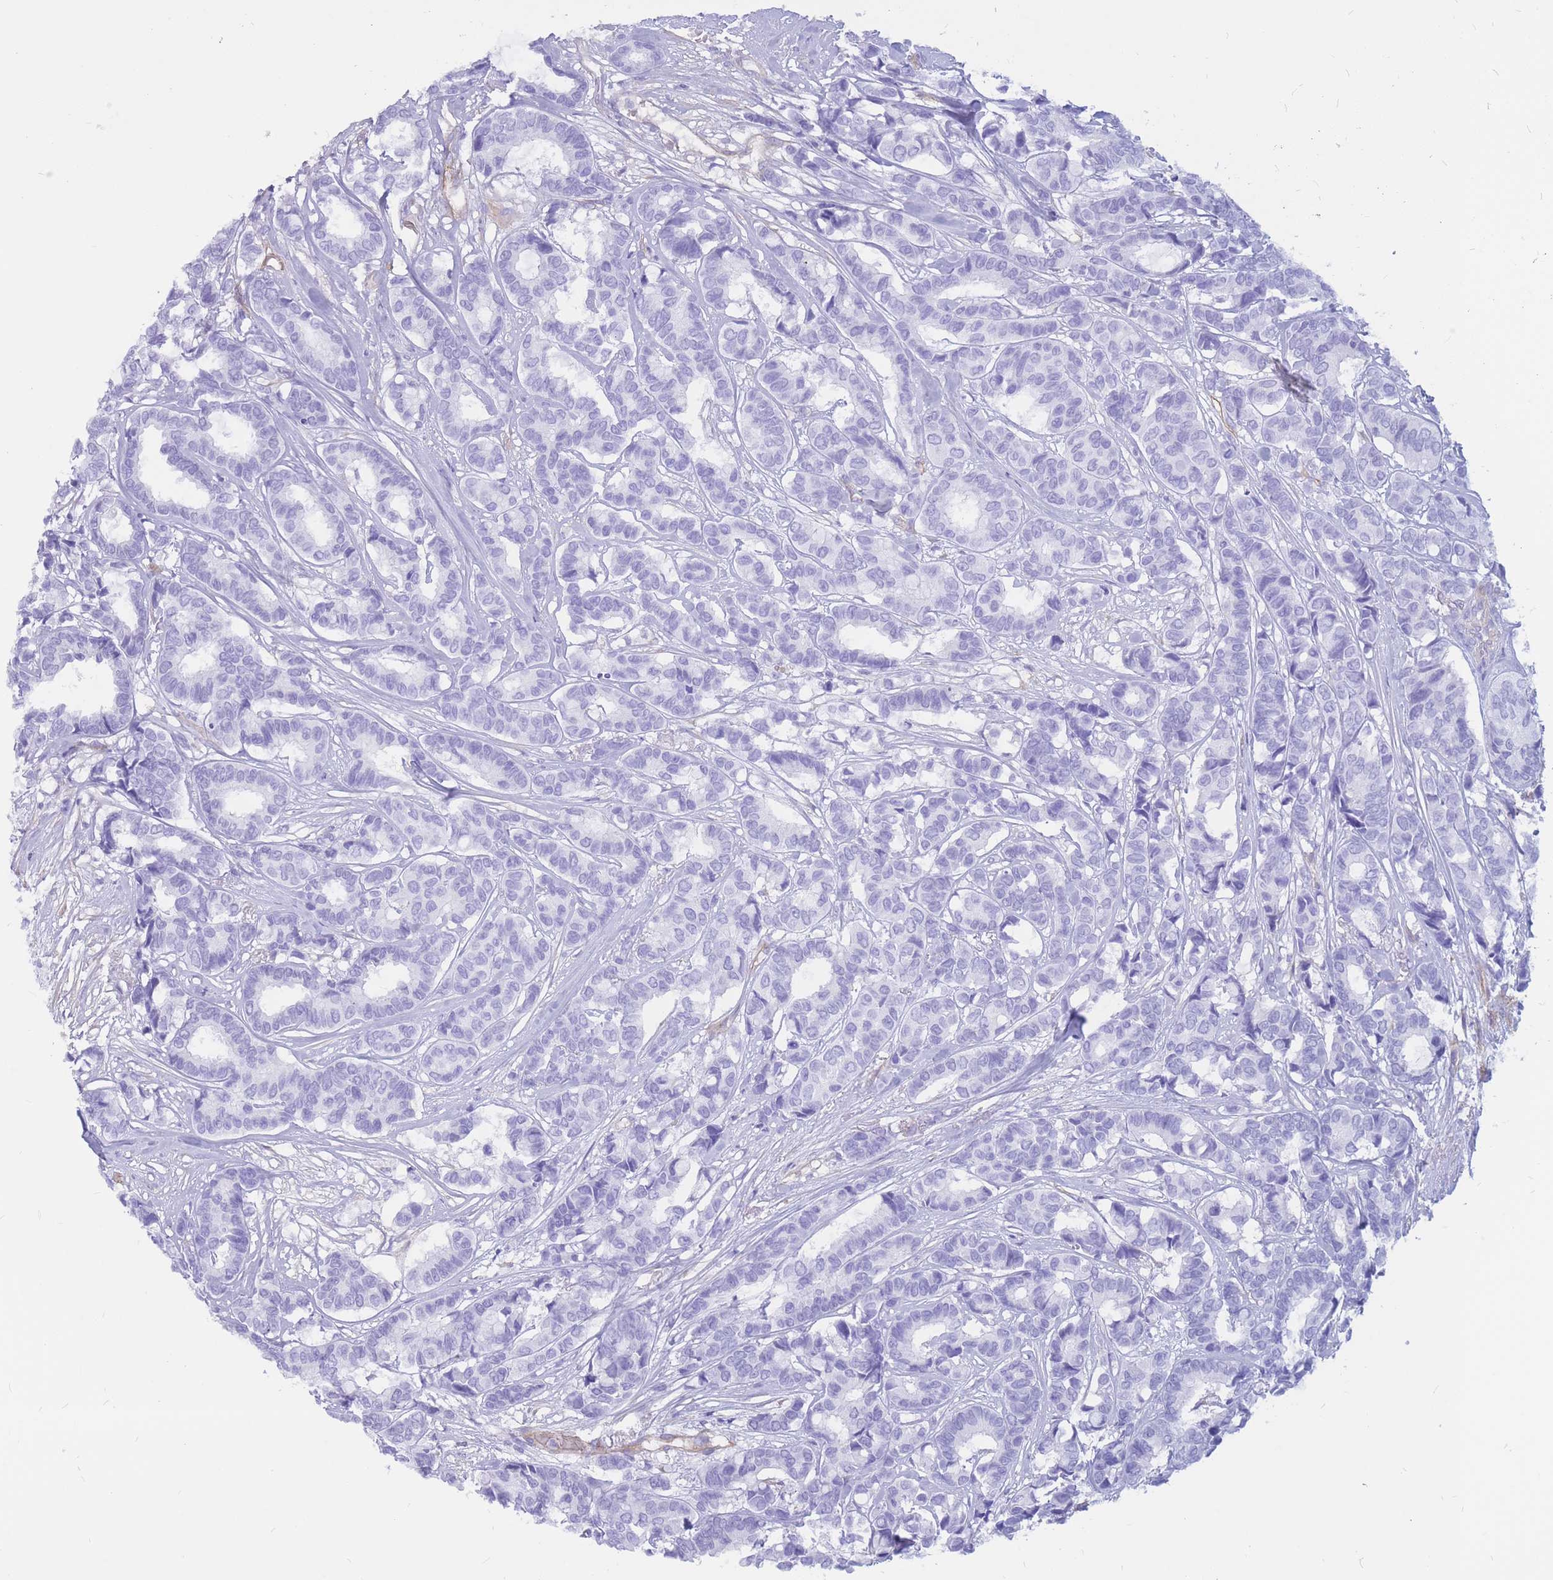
{"staining": {"intensity": "negative", "quantity": "none", "location": "none"}, "tissue": "breast cancer", "cell_type": "Tumor cells", "image_type": "cancer", "snomed": [{"axis": "morphology", "description": "Duct carcinoma"}, {"axis": "topography", "description": "Breast"}], "caption": "Immunohistochemistry of breast intraductal carcinoma exhibits no positivity in tumor cells. Nuclei are stained in blue.", "gene": "ADD2", "patient": {"sex": "female", "age": 87}}